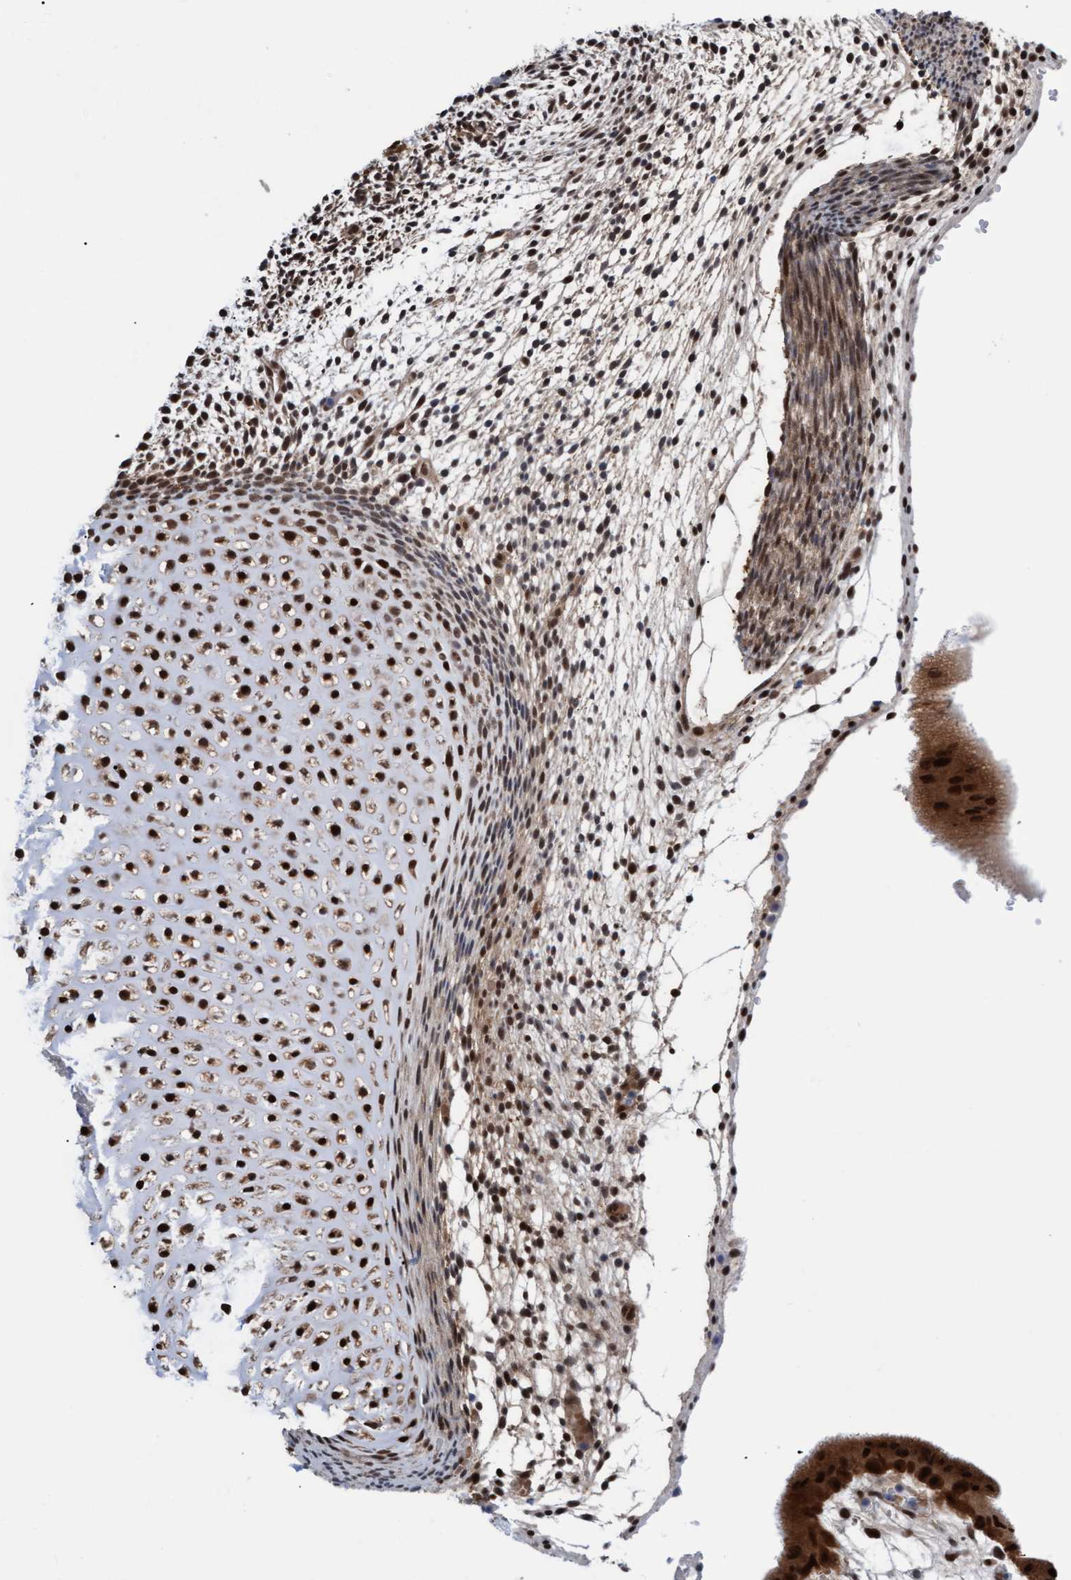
{"staining": {"intensity": "strong", "quantity": ">75%", "location": "cytoplasmic/membranous,nuclear"}, "tissue": "placenta", "cell_type": "Trophoblastic cells", "image_type": "normal", "snomed": [{"axis": "morphology", "description": "Normal tissue, NOS"}, {"axis": "topography", "description": "Placenta"}], "caption": "High-power microscopy captured an IHC image of benign placenta, revealing strong cytoplasmic/membranous,nuclear expression in approximately >75% of trophoblastic cells.", "gene": "PINX1", "patient": {"sex": "female", "age": 18}}